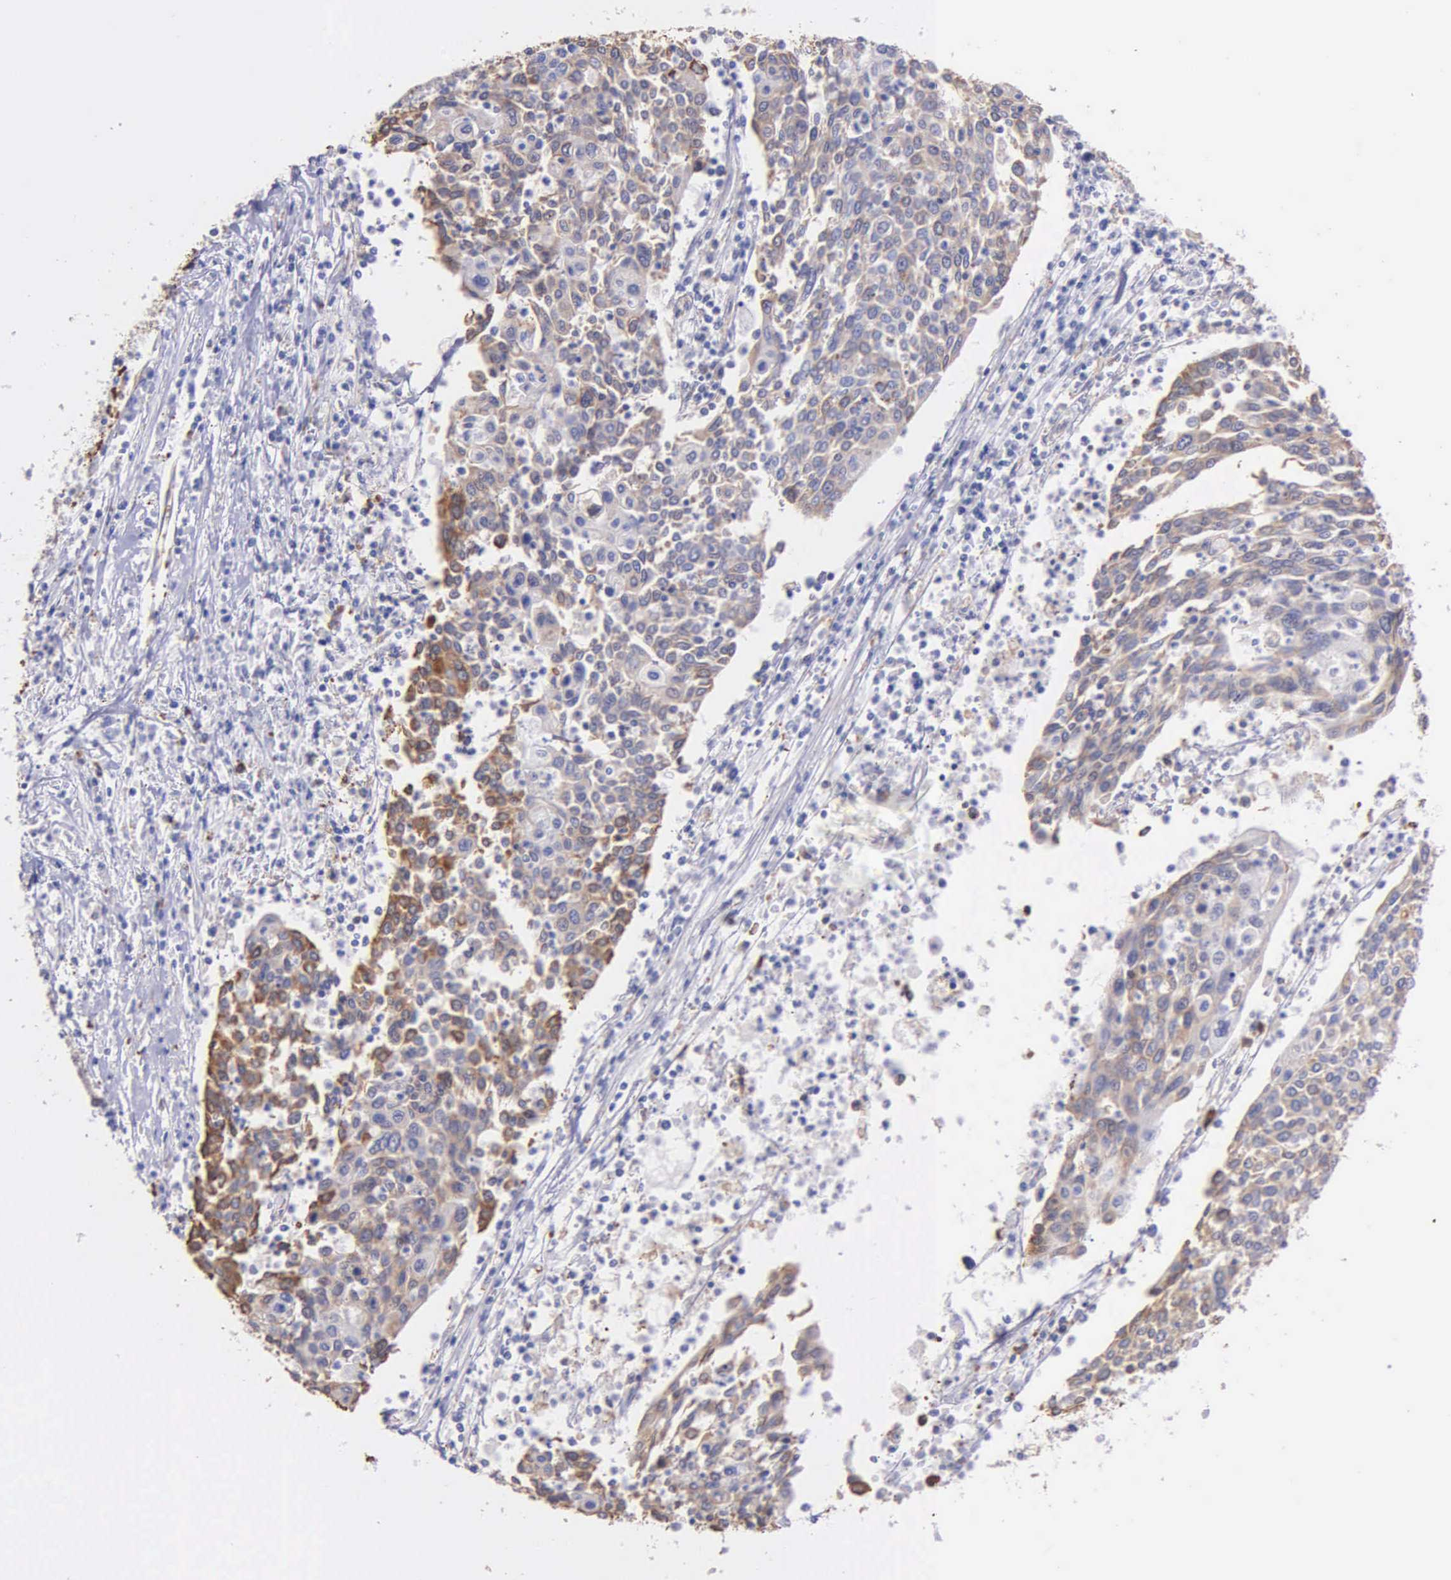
{"staining": {"intensity": "weak", "quantity": "25%-75%", "location": "cytoplasmic/membranous"}, "tissue": "cervical cancer", "cell_type": "Tumor cells", "image_type": "cancer", "snomed": [{"axis": "morphology", "description": "Squamous cell carcinoma, NOS"}, {"axis": "topography", "description": "Cervix"}], "caption": "This histopathology image shows IHC staining of cervical squamous cell carcinoma, with low weak cytoplasmic/membranous positivity in approximately 25%-75% of tumor cells.", "gene": "ZC3H12B", "patient": {"sex": "female", "age": 40}}